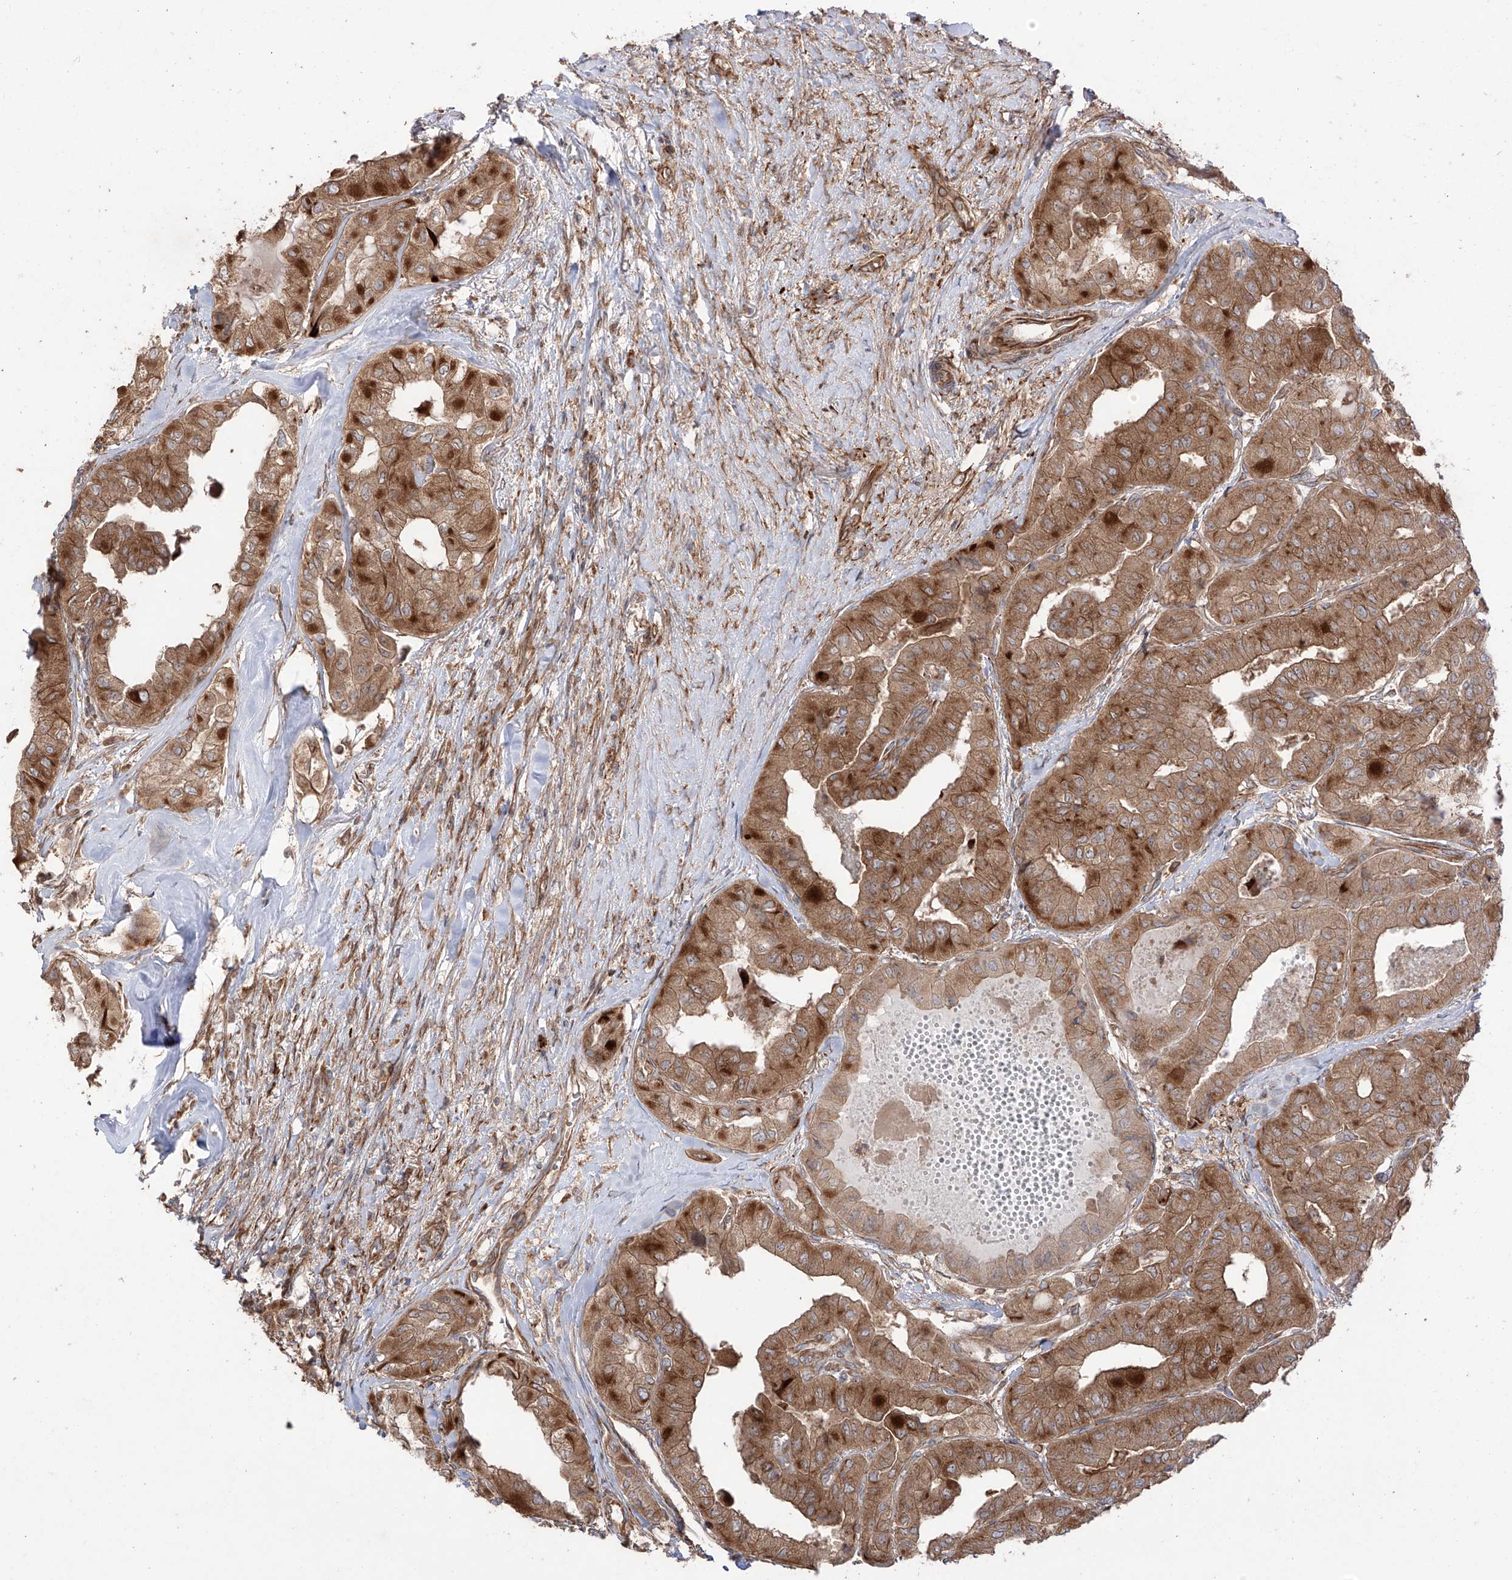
{"staining": {"intensity": "strong", "quantity": ">75%", "location": "cytoplasmic/membranous"}, "tissue": "thyroid cancer", "cell_type": "Tumor cells", "image_type": "cancer", "snomed": [{"axis": "morphology", "description": "Papillary adenocarcinoma, NOS"}, {"axis": "topography", "description": "Thyroid gland"}], "caption": "The photomicrograph exhibits staining of thyroid papillary adenocarcinoma, revealing strong cytoplasmic/membranous protein expression (brown color) within tumor cells. Immunohistochemistry stains the protein in brown and the nuclei are stained blue.", "gene": "YKT6", "patient": {"sex": "female", "age": 59}}